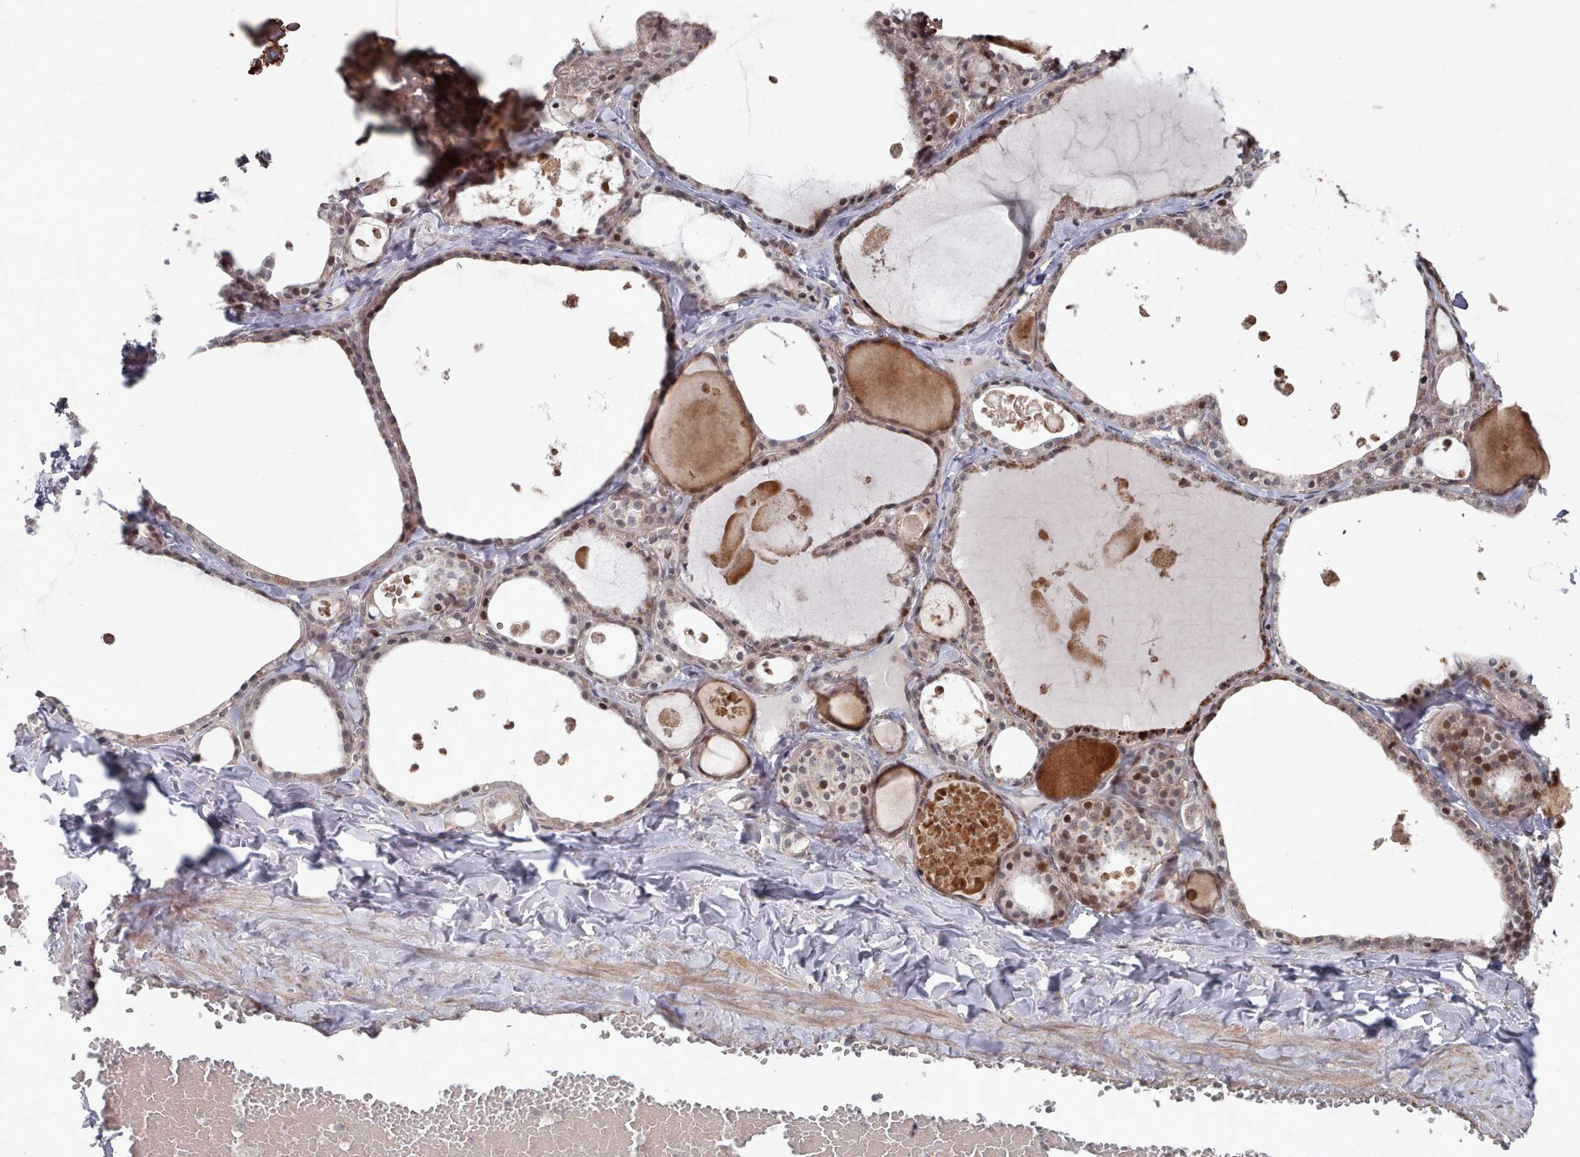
{"staining": {"intensity": "weak", "quantity": "25%-75%", "location": "cytoplasmic/membranous,nuclear"}, "tissue": "thyroid gland", "cell_type": "Glandular cells", "image_type": "normal", "snomed": [{"axis": "morphology", "description": "Normal tissue, NOS"}, {"axis": "topography", "description": "Thyroid gland"}], "caption": "DAB immunohistochemical staining of unremarkable thyroid gland demonstrates weak cytoplasmic/membranous,nuclear protein staining in approximately 25%-75% of glandular cells.", "gene": "CPSF4", "patient": {"sex": "male", "age": 56}}